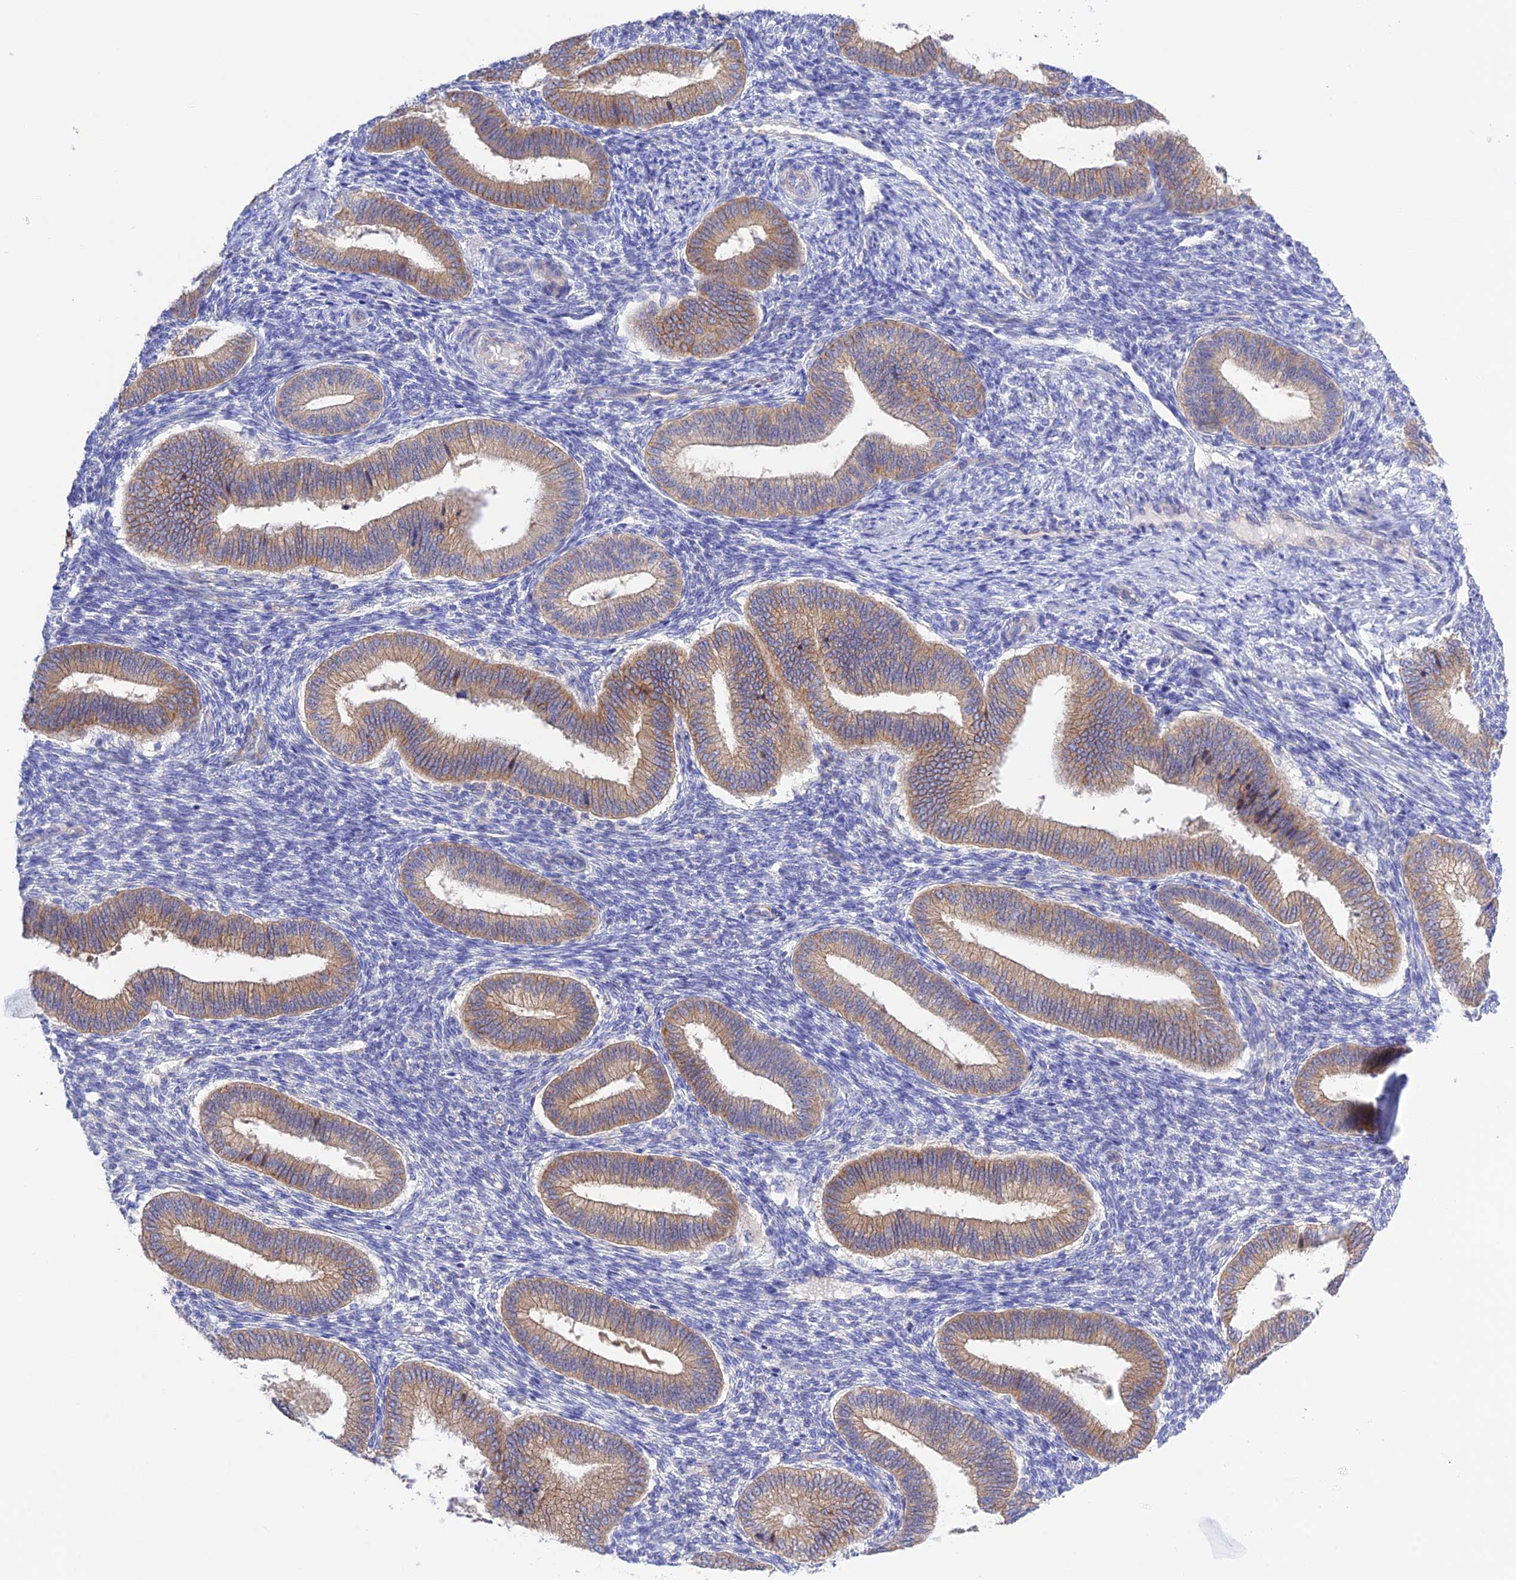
{"staining": {"intensity": "negative", "quantity": "none", "location": "none"}, "tissue": "endometrium", "cell_type": "Cells in endometrial stroma", "image_type": "normal", "snomed": [{"axis": "morphology", "description": "Normal tissue, NOS"}, {"axis": "topography", "description": "Endometrium"}], "caption": "Immunohistochemical staining of unremarkable endometrium shows no significant expression in cells in endometrial stroma.", "gene": "CHSY3", "patient": {"sex": "female", "age": 39}}